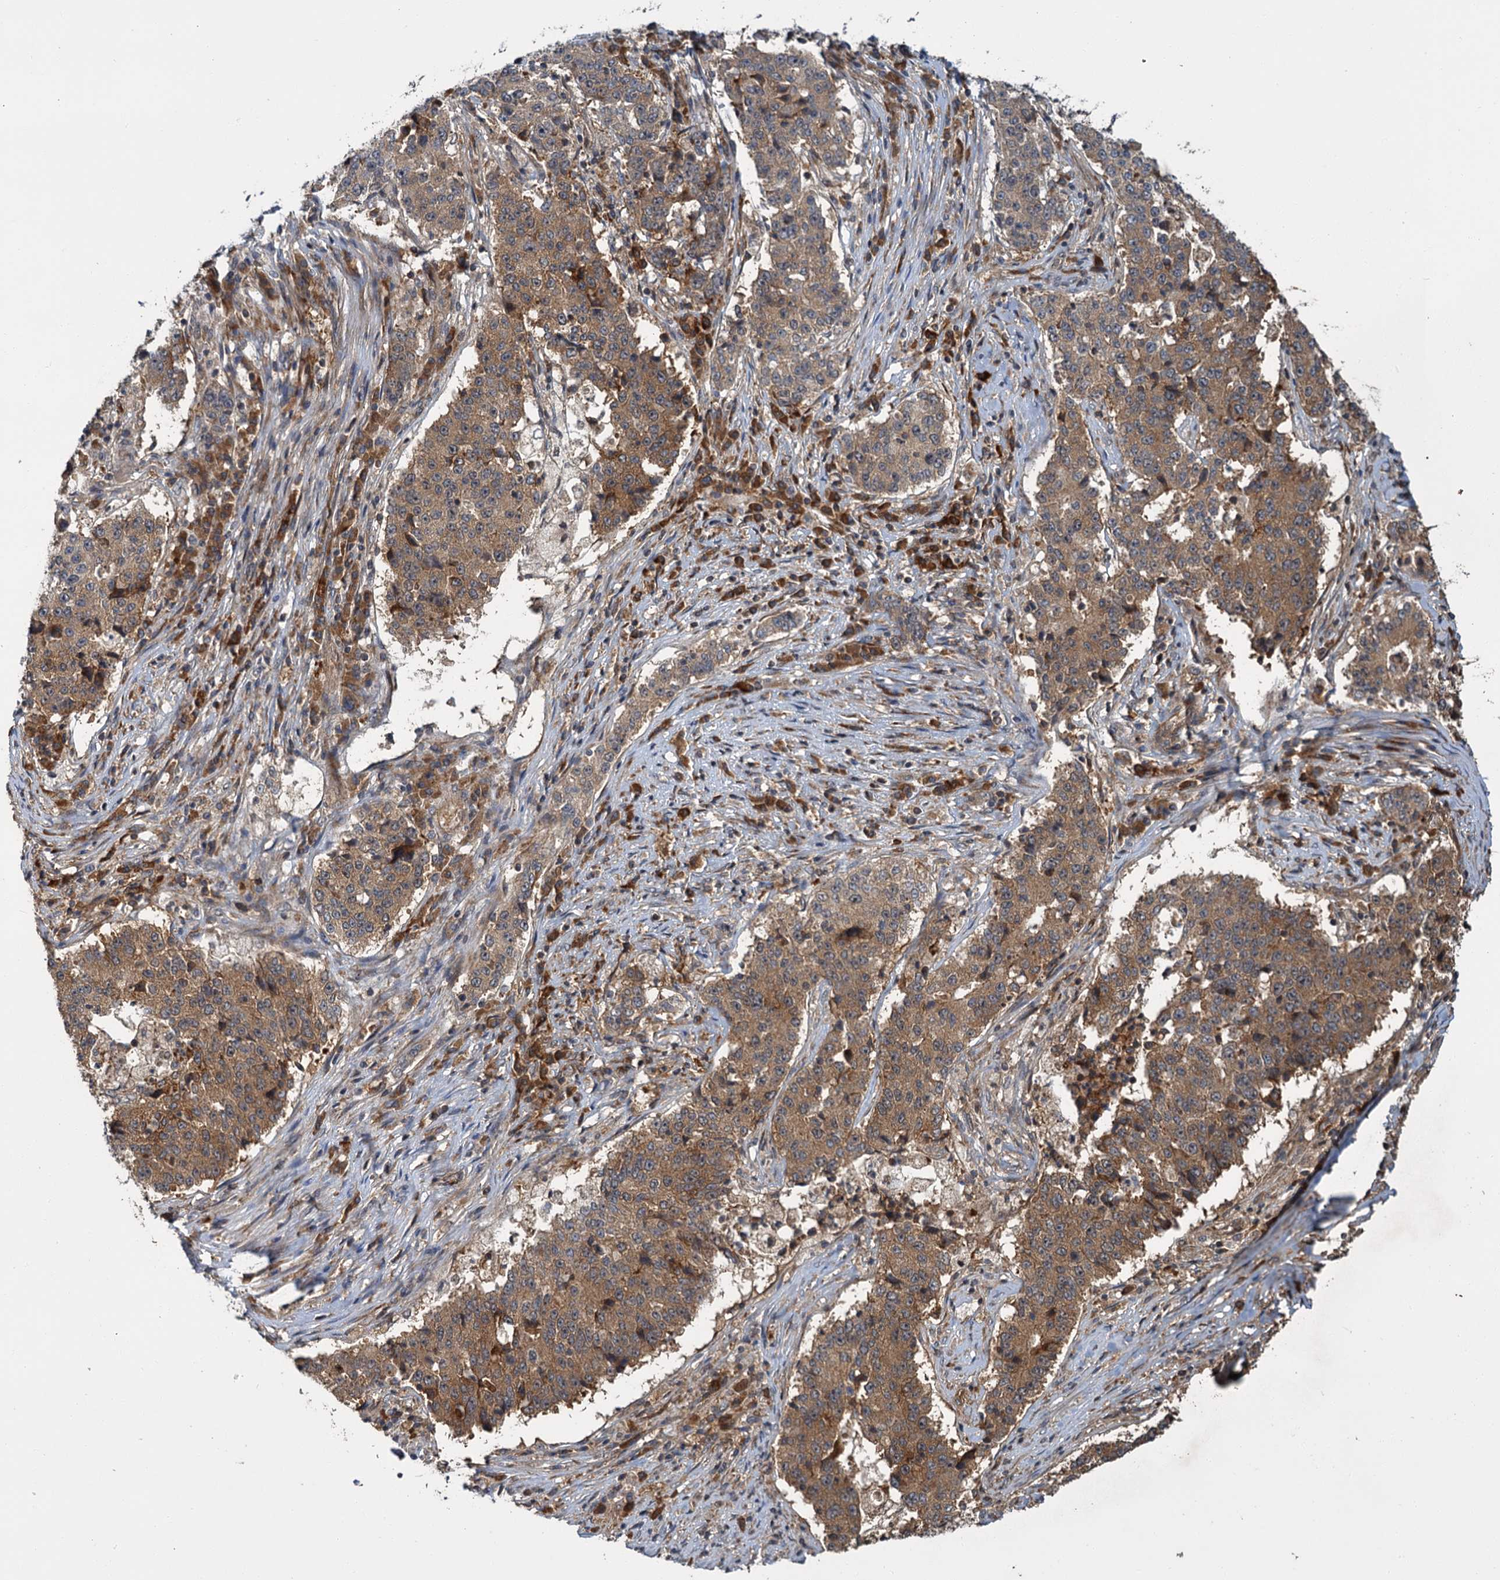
{"staining": {"intensity": "moderate", "quantity": ">75%", "location": "cytoplasmic/membranous"}, "tissue": "stomach cancer", "cell_type": "Tumor cells", "image_type": "cancer", "snomed": [{"axis": "morphology", "description": "Adenocarcinoma, NOS"}, {"axis": "topography", "description": "Stomach"}], "caption": "This photomicrograph demonstrates immunohistochemistry (IHC) staining of stomach cancer, with medium moderate cytoplasmic/membranous positivity in about >75% of tumor cells.", "gene": "KANSL2", "patient": {"sex": "male", "age": 59}}